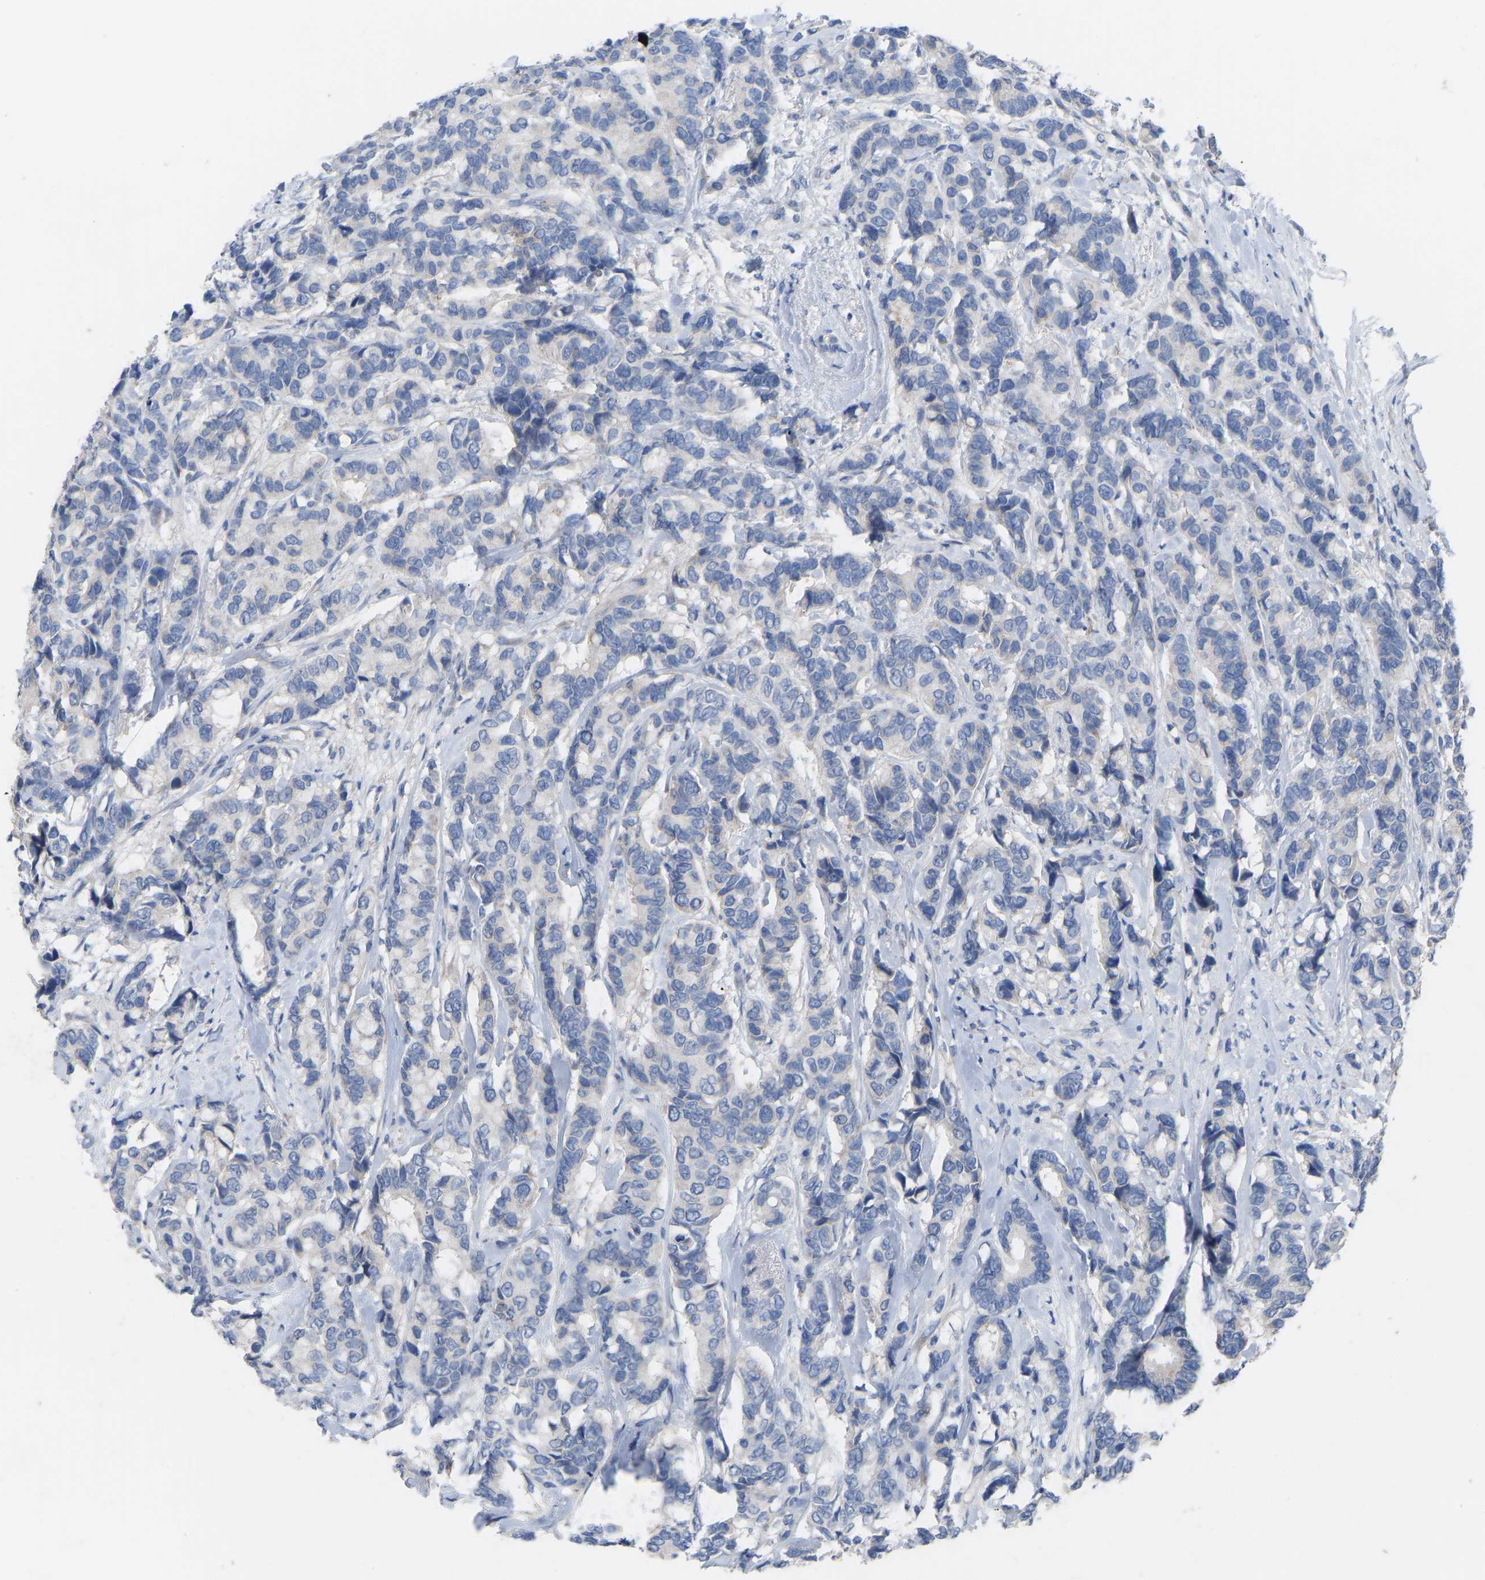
{"staining": {"intensity": "negative", "quantity": "none", "location": "none"}, "tissue": "breast cancer", "cell_type": "Tumor cells", "image_type": "cancer", "snomed": [{"axis": "morphology", "description": "Duct carcinoma"}, {"axis": "topography", "description": "Breast"}], "caption": "IHC image of neoplastic tissue: breast cancer stained with DAB (3,3'-diaminobenzidine) shows no significant protein staining in tumor cells.", "gene": "OLIG2", "patient": {"sex": "female", "age": 87}}